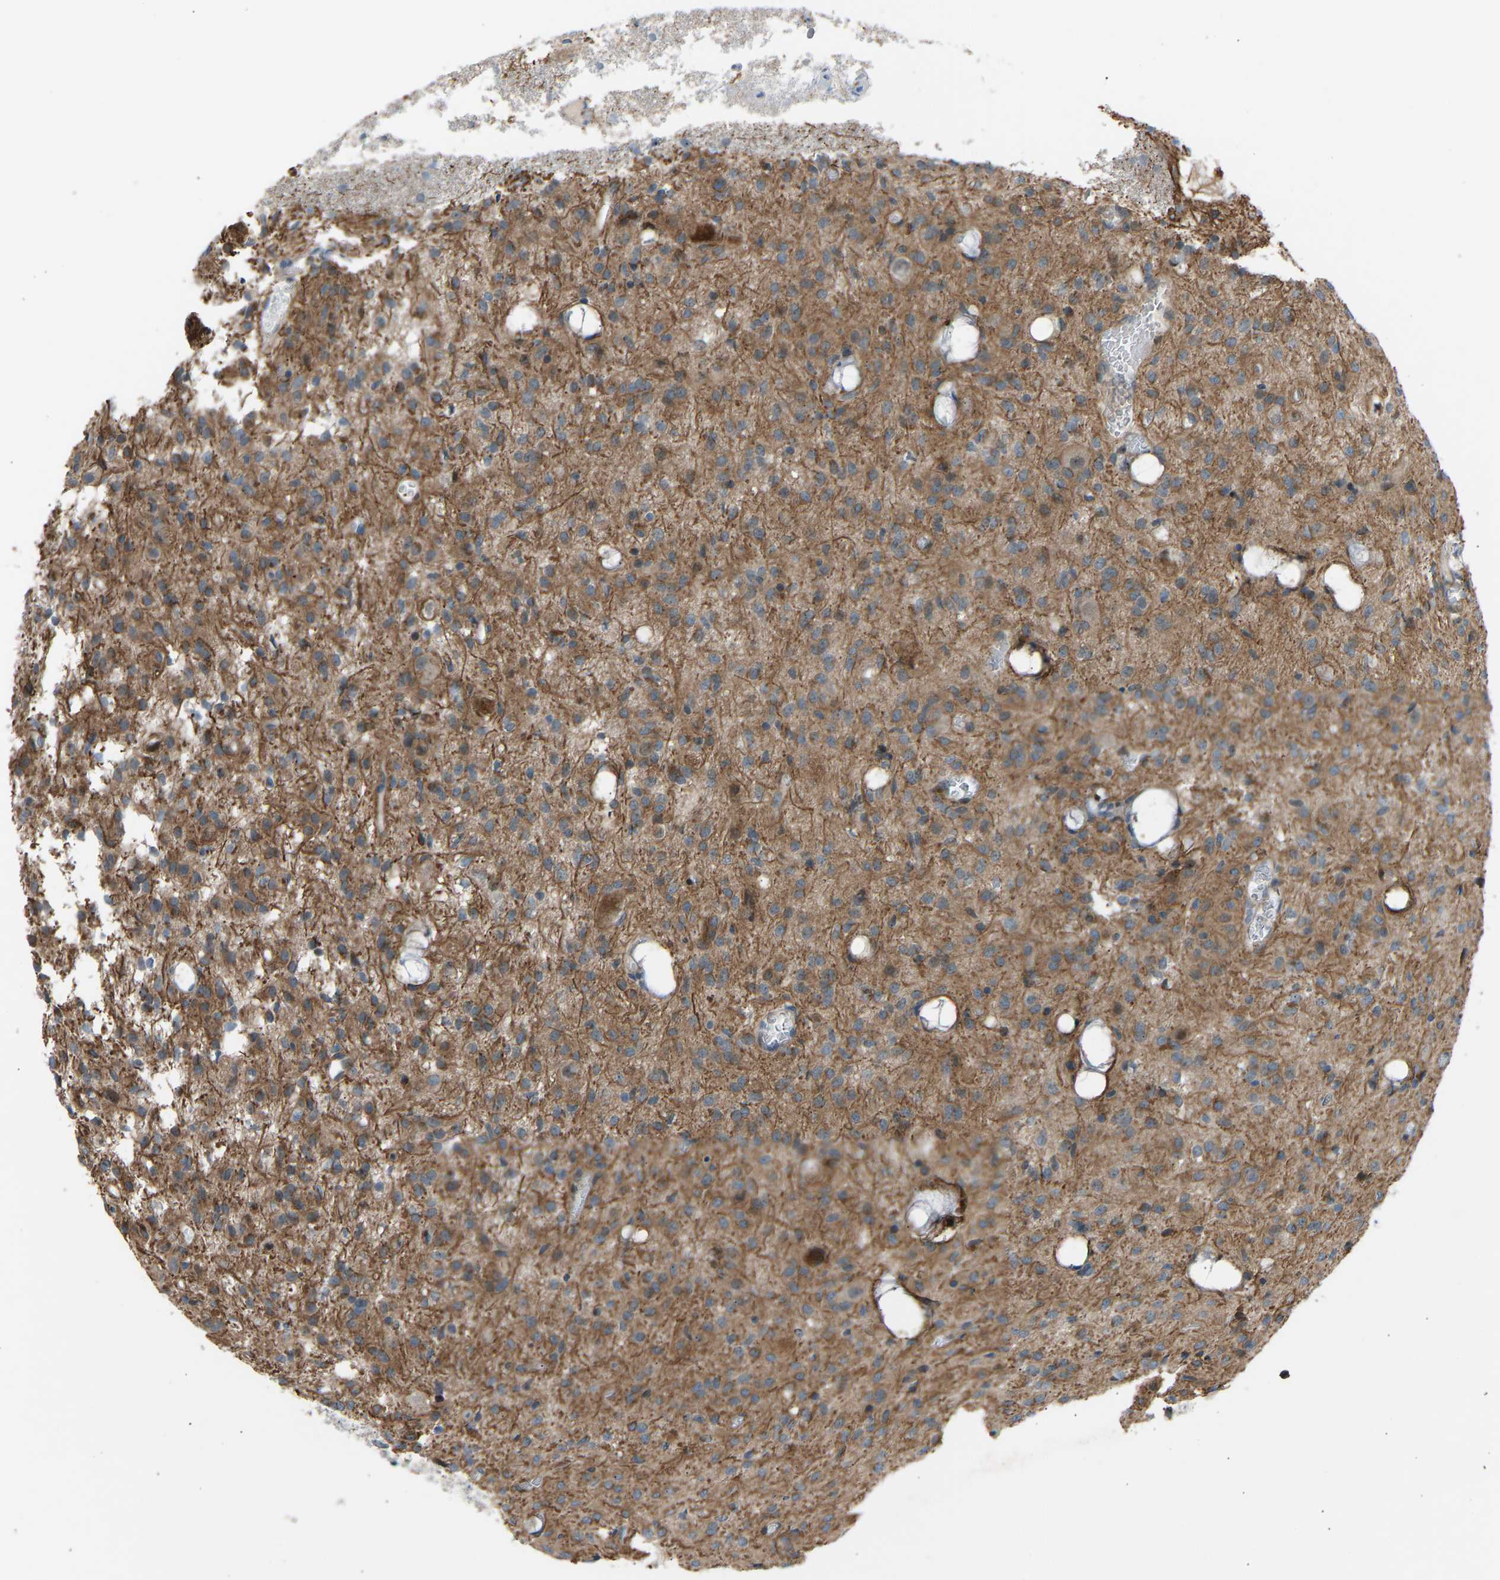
{"staining": {"intensity": "moderate", "quantity": ">75%", "location": "cytoplasmic/membranous"}, "tissue": "glioma", "cell_type": "Tumor cells", "image_type": "cancer", "snomed": [{"axis": "morphology", "description": "Glioma, malignant, High grade"}, {"axis": "topography", "description": "Brain"}], "caption": "The histopathology image exhibits staining of glioma, revealing moderate cytoplasmic/membranous protein expression (brown color) within tumor cells. The protein of interest is shown in brown color, while the nuclei are stained blue.", "gene": "VPS41", "patient": {"sex": "female", "age": 59}}